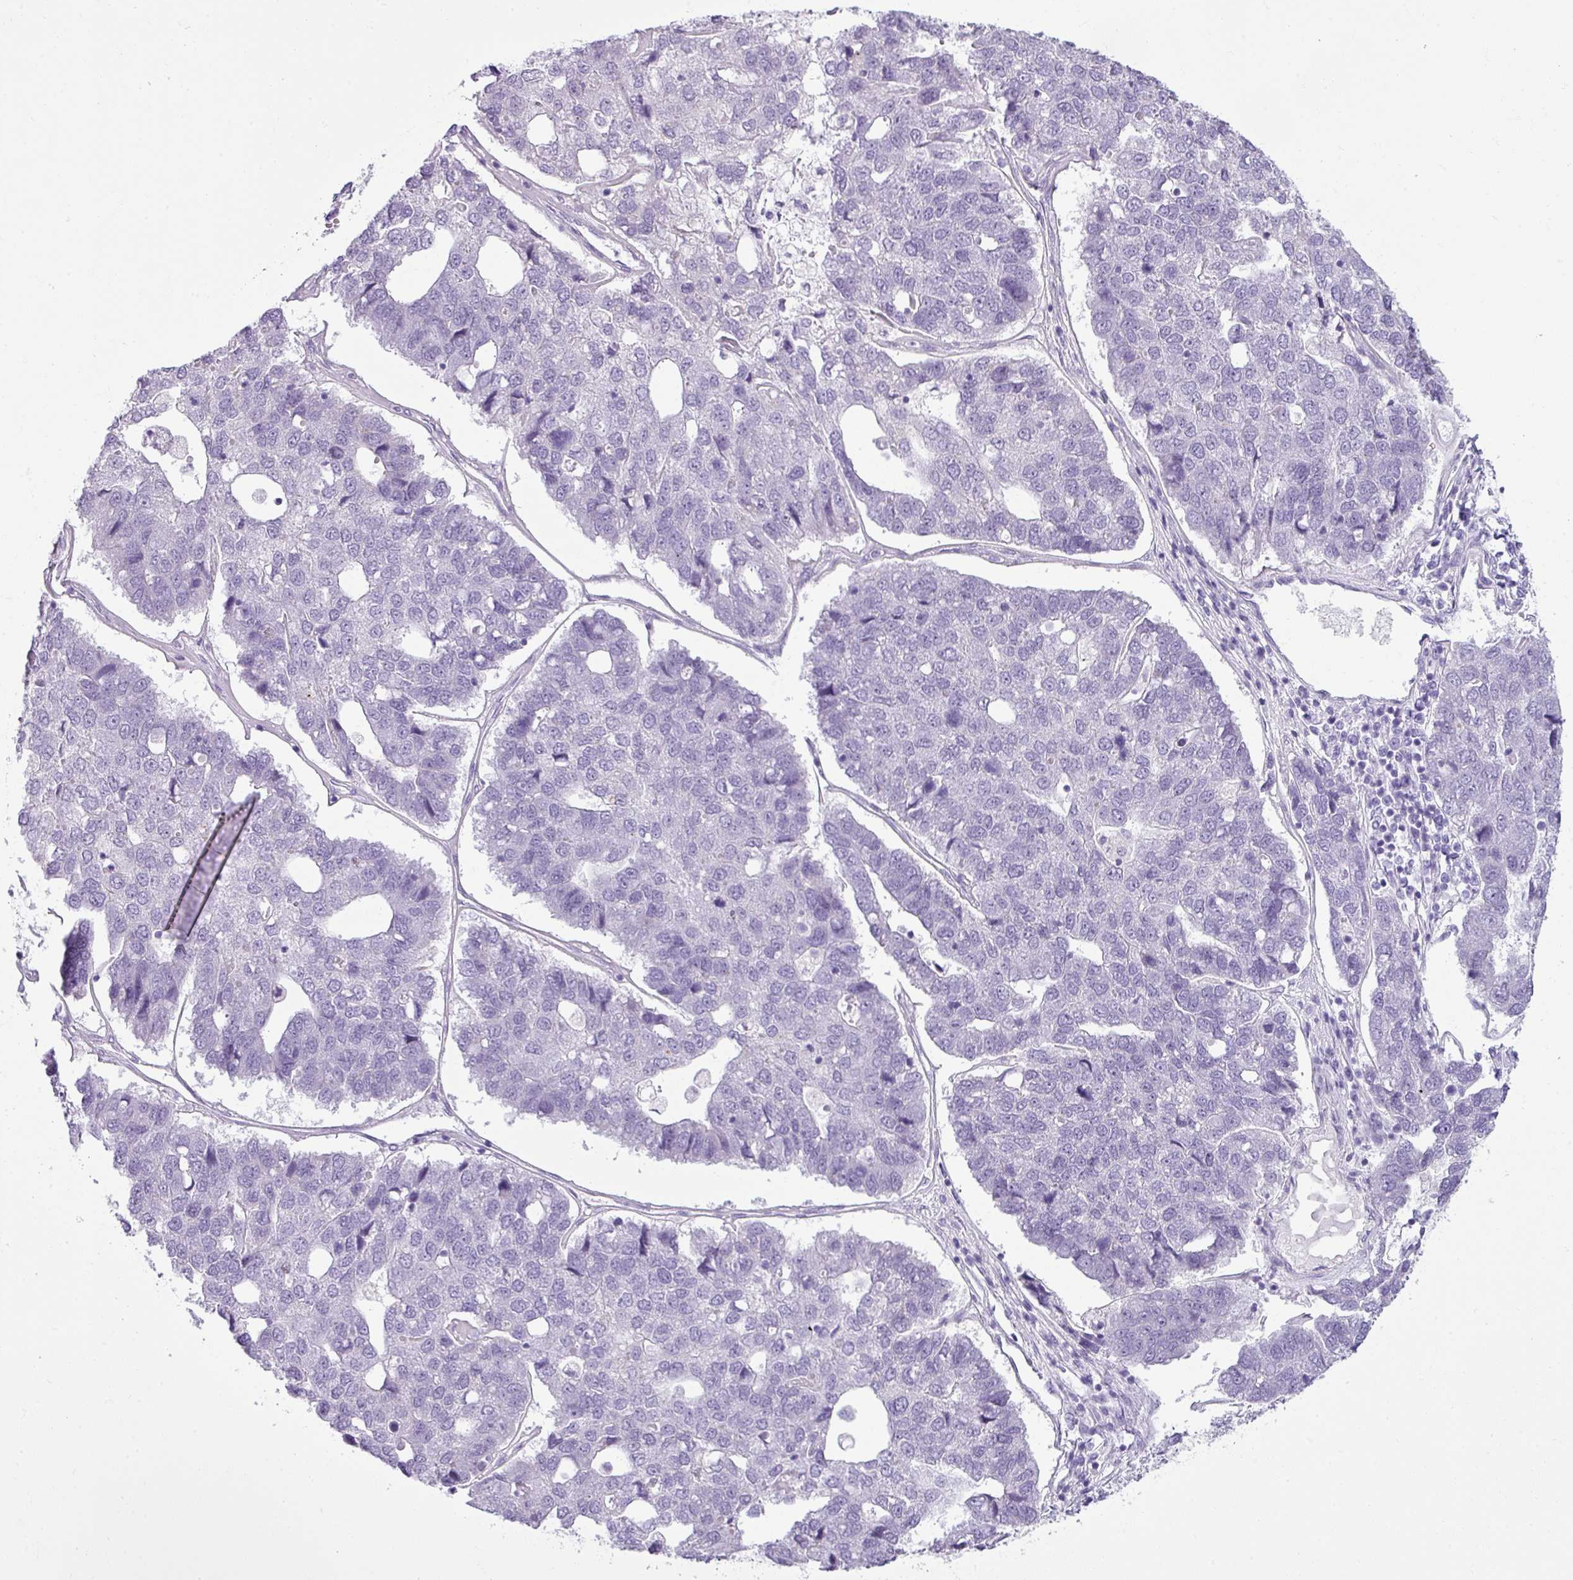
{"staining": {"intensity": "negative", "quantity": "none", "location": "none"}, "tissue": "pancreatic cancer", "cell_type": "Tumor cells", "image_type": "cancer", "snomed": [{"axis": "morphology", "description": "Adenocarcinoma, NOS"}, {"axis": "topography", "description": "Pancreas"}], "caption": "The micrograph shows no significant staining in tumor cells of pancreatic cancer. Brightfield microscopy of IHC stained with DAB (brown) and hematoxylin (blue), captured at high magnification.", "gene": "CDH16", "patient": {"sex": "female", "age": 61}}